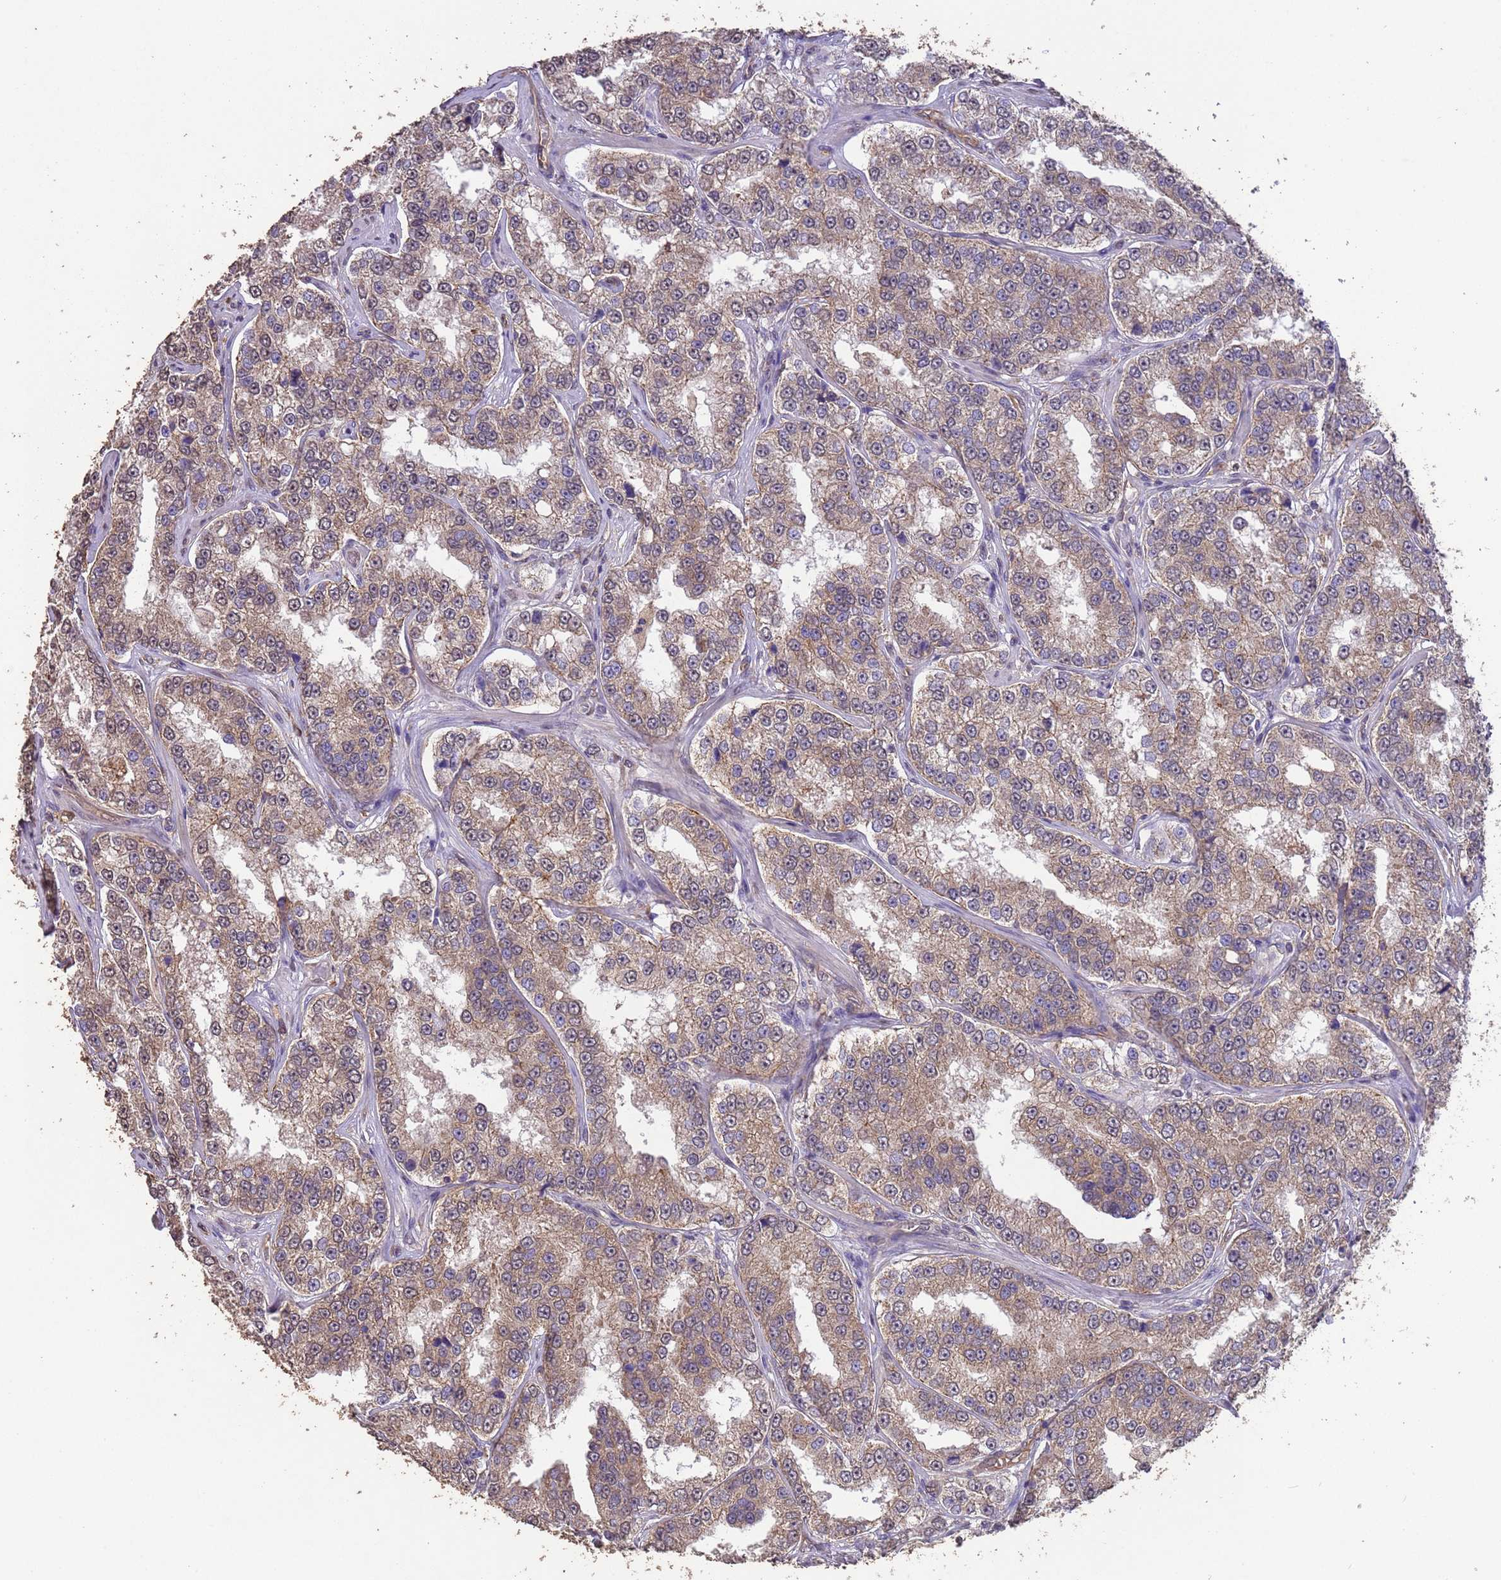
{"staining": {"intensity": "weak", "quantity": ">75%", "location": "cytoplasmic/membranous"}, "tissue": "prostate cancer", "cell_type": "Tumor cells", "image_type": "cancer", "snomed": [{"axis": "morphology", "description": "Normal tissue, NOS"}, {"axis": "morphology", "description": "Adenocarcinoma, High grade"}, {"axis": "topography", "description": "Prostate"}], "caption": "Immunohistochemical staining of human prostate cancer displays weak cytoplasmic/membranous protein staining in approximately >75% of tumor cells. (Brightfield microscopy of DAB IHC at high magnification).", "gene": "NPHP1", "patient": {"sex": "male", "age": 83}}